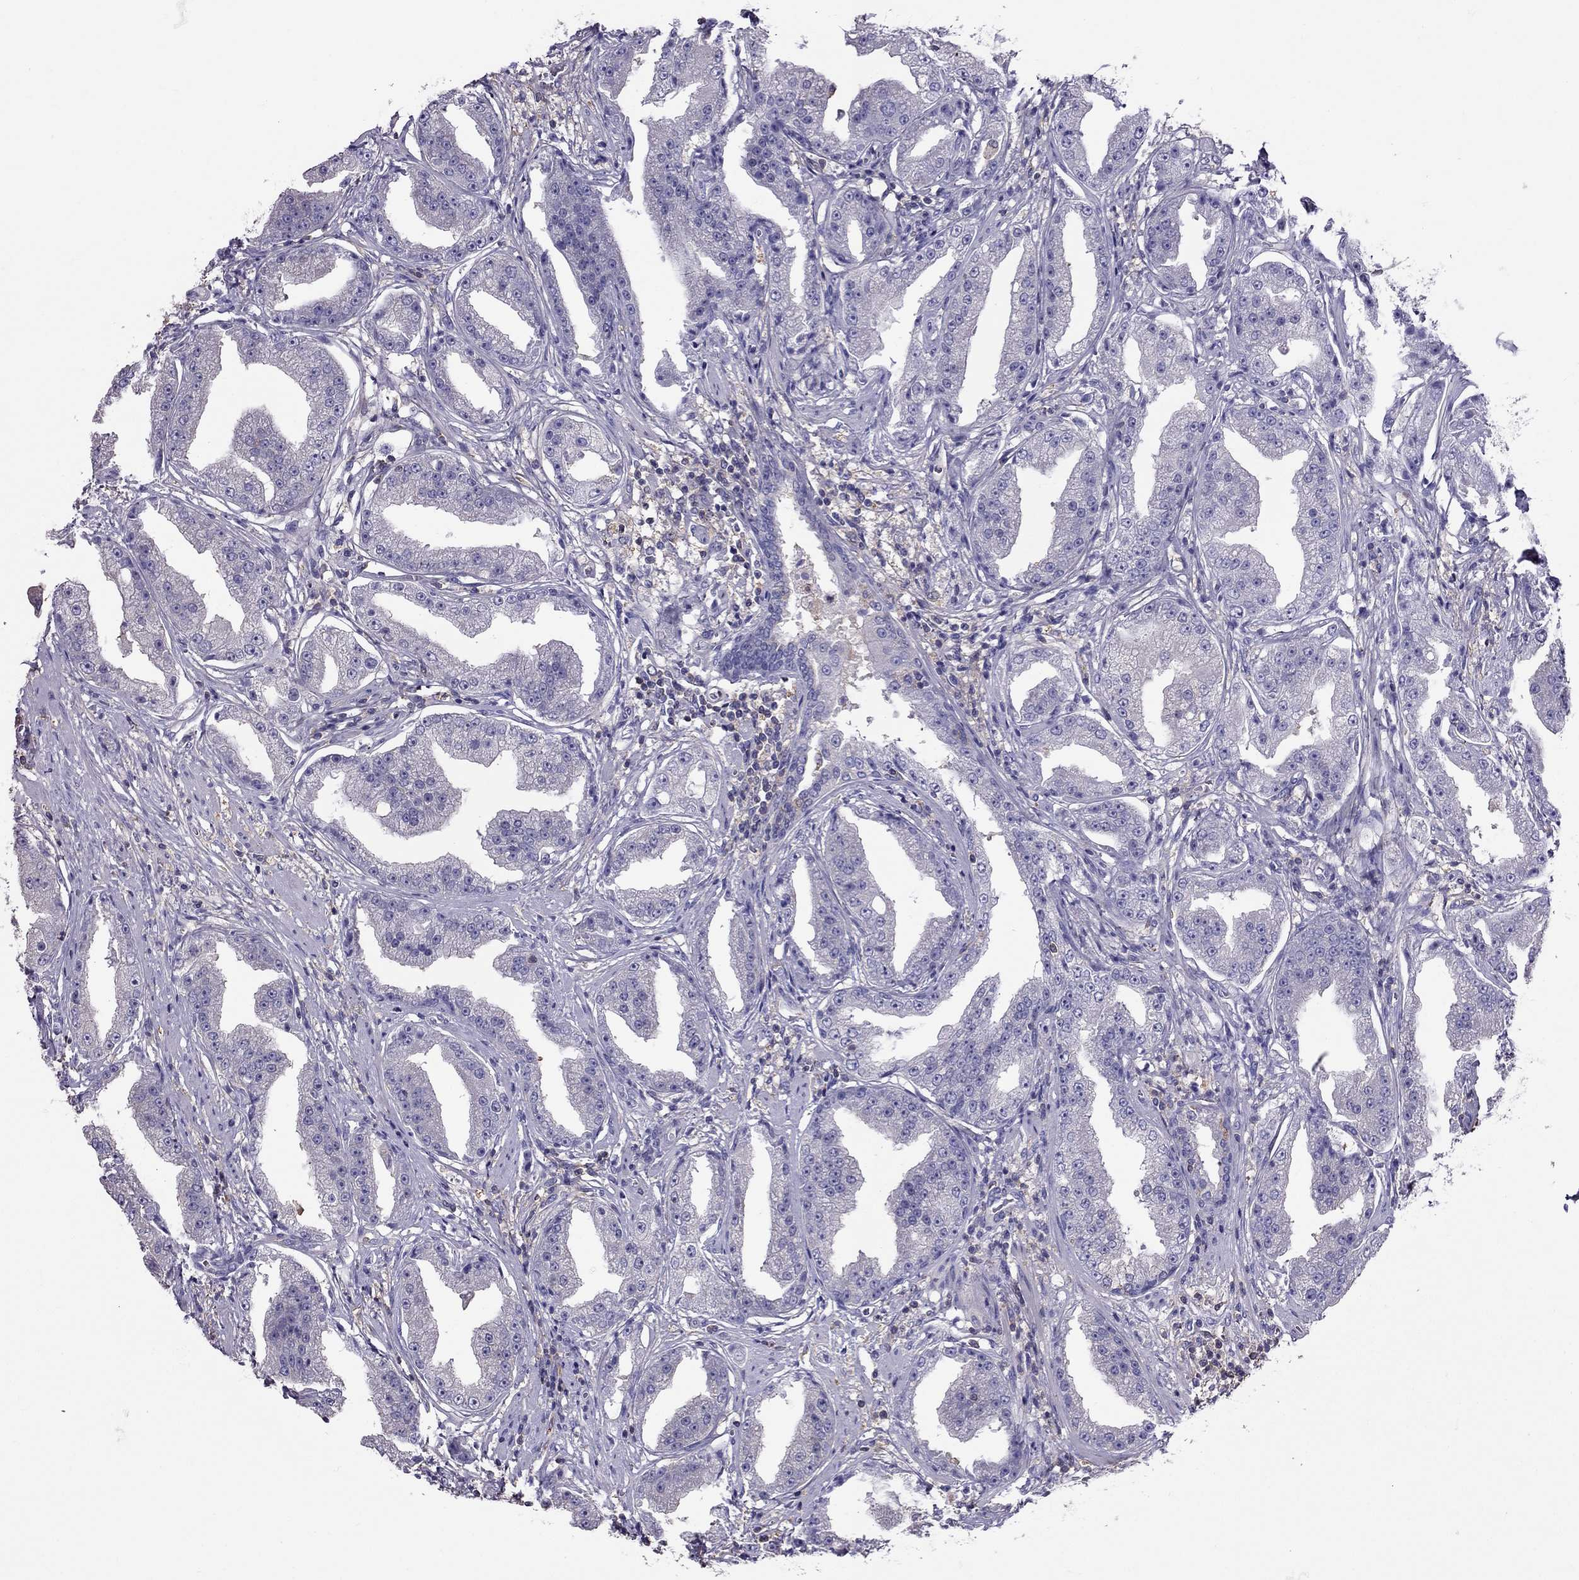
{"staining": {"intensity": "negative", "quantity": "none", "location": "none"}, "tissue": "prostate cancer", "cell_type": "Tumor cells", "image_type": "cancer", "snomed": [{"axis": "morphology", "description": "Adenocarcinoma, Low grade"}, {"axis": "topography", "description": "Prostate"}], "caption": "The immunohistochemistry photomicrograph has no significant expression in tumor cells of prostate low-grade adenocarcinoma tissue.", "gene": "TEX22", "patient": {"sex": "male", "age": 62}}